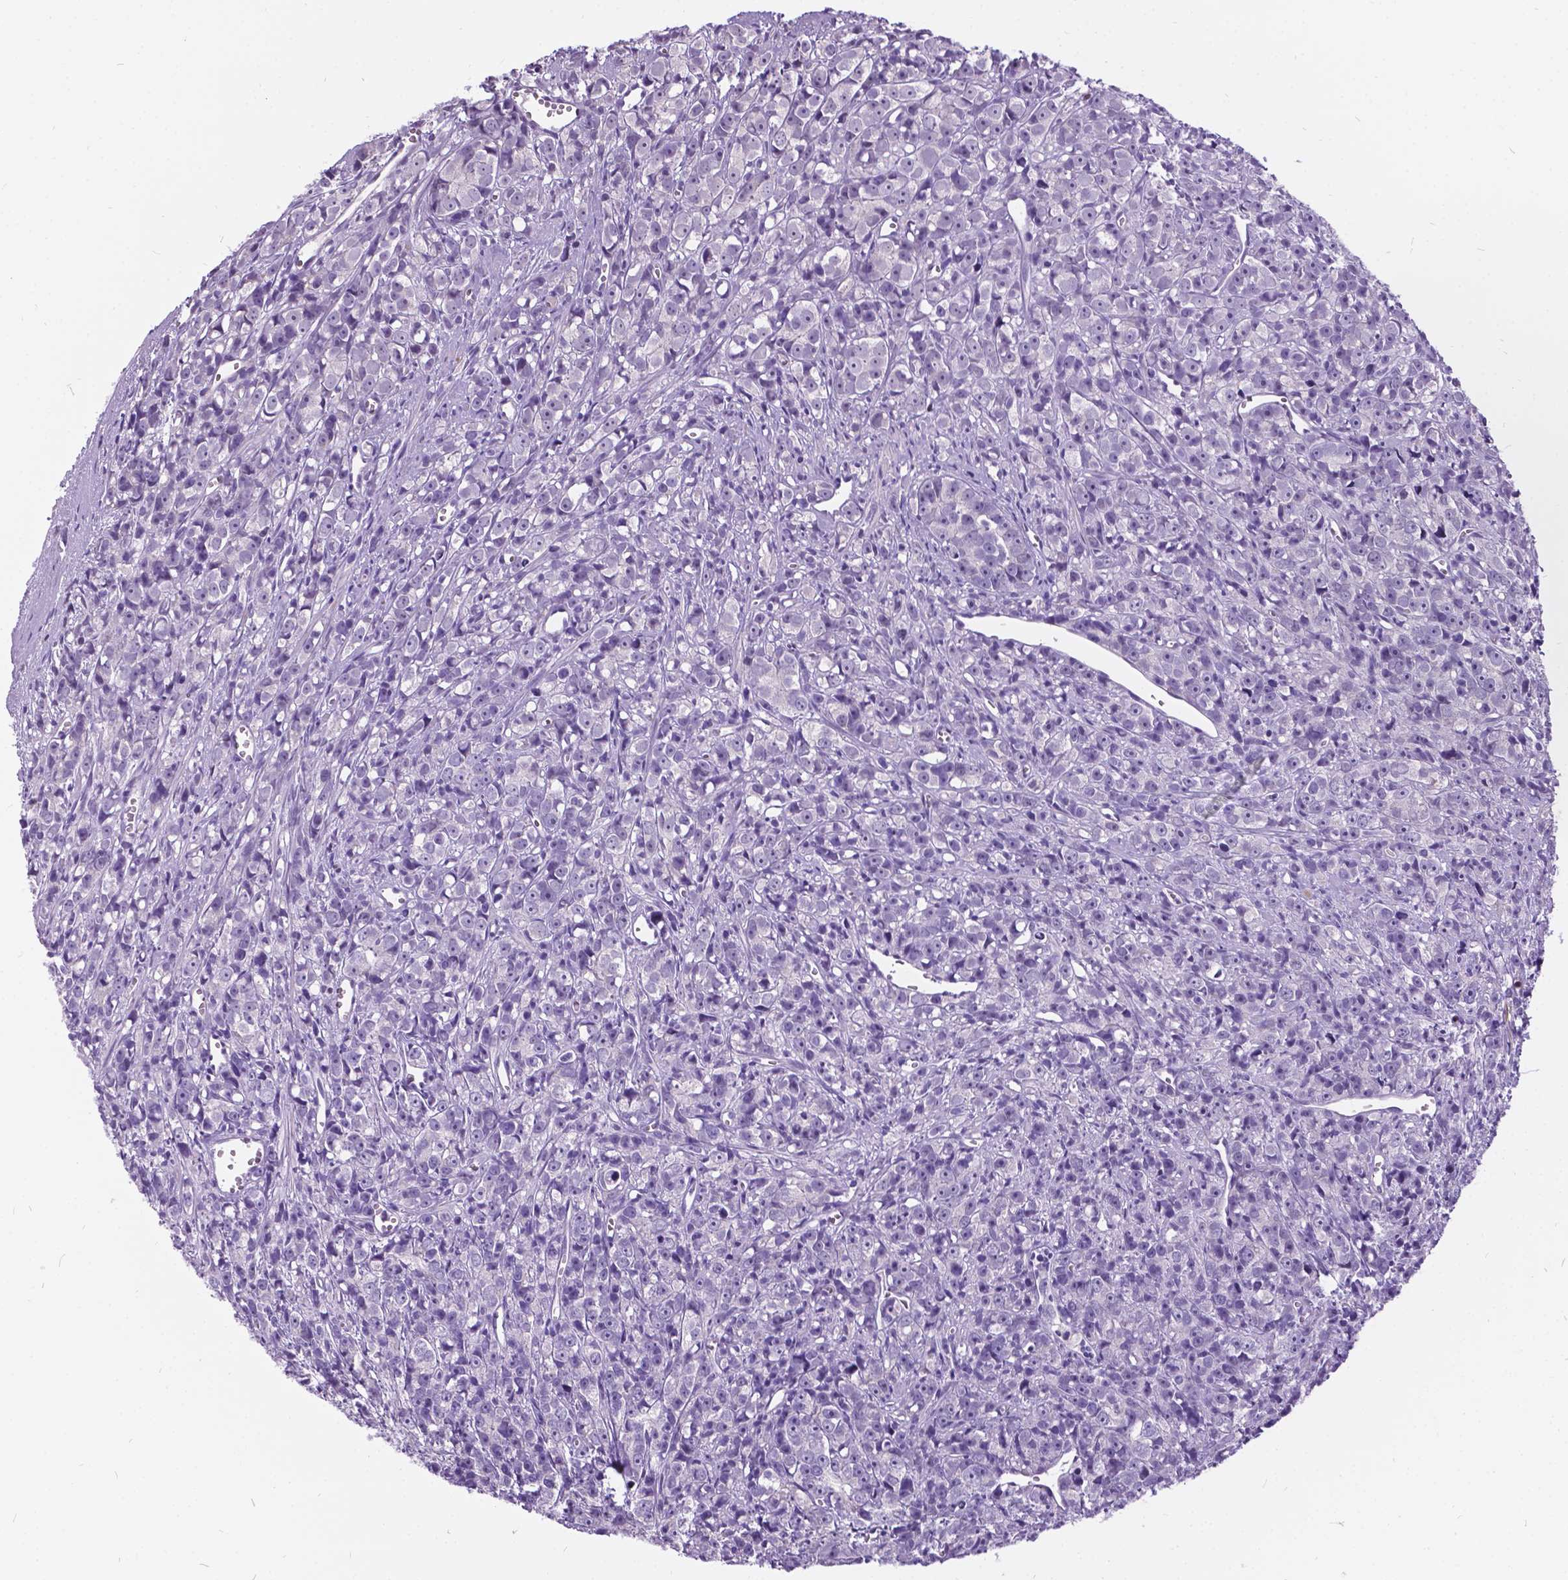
{"staining": {"intensity": "negative", "quantity": "none", "location": "none"}, "tissue": "prostate cancer", "cell_type": "Tumor cells", "image_type": "cancer", "snomed": [{"axis": "morphology", "description": "Adenocarcinoma, High grade"}, {"axis": "topography", "description": "Prostate"}], "caption": "Human adenocarcinoma (high-grade) (prostate) stained for a protein using immunohistochemistry (IHC) reveals no staining in tumor cells.", "gene": "DPF3", "patient": {"sex": "male", "age": 77}}